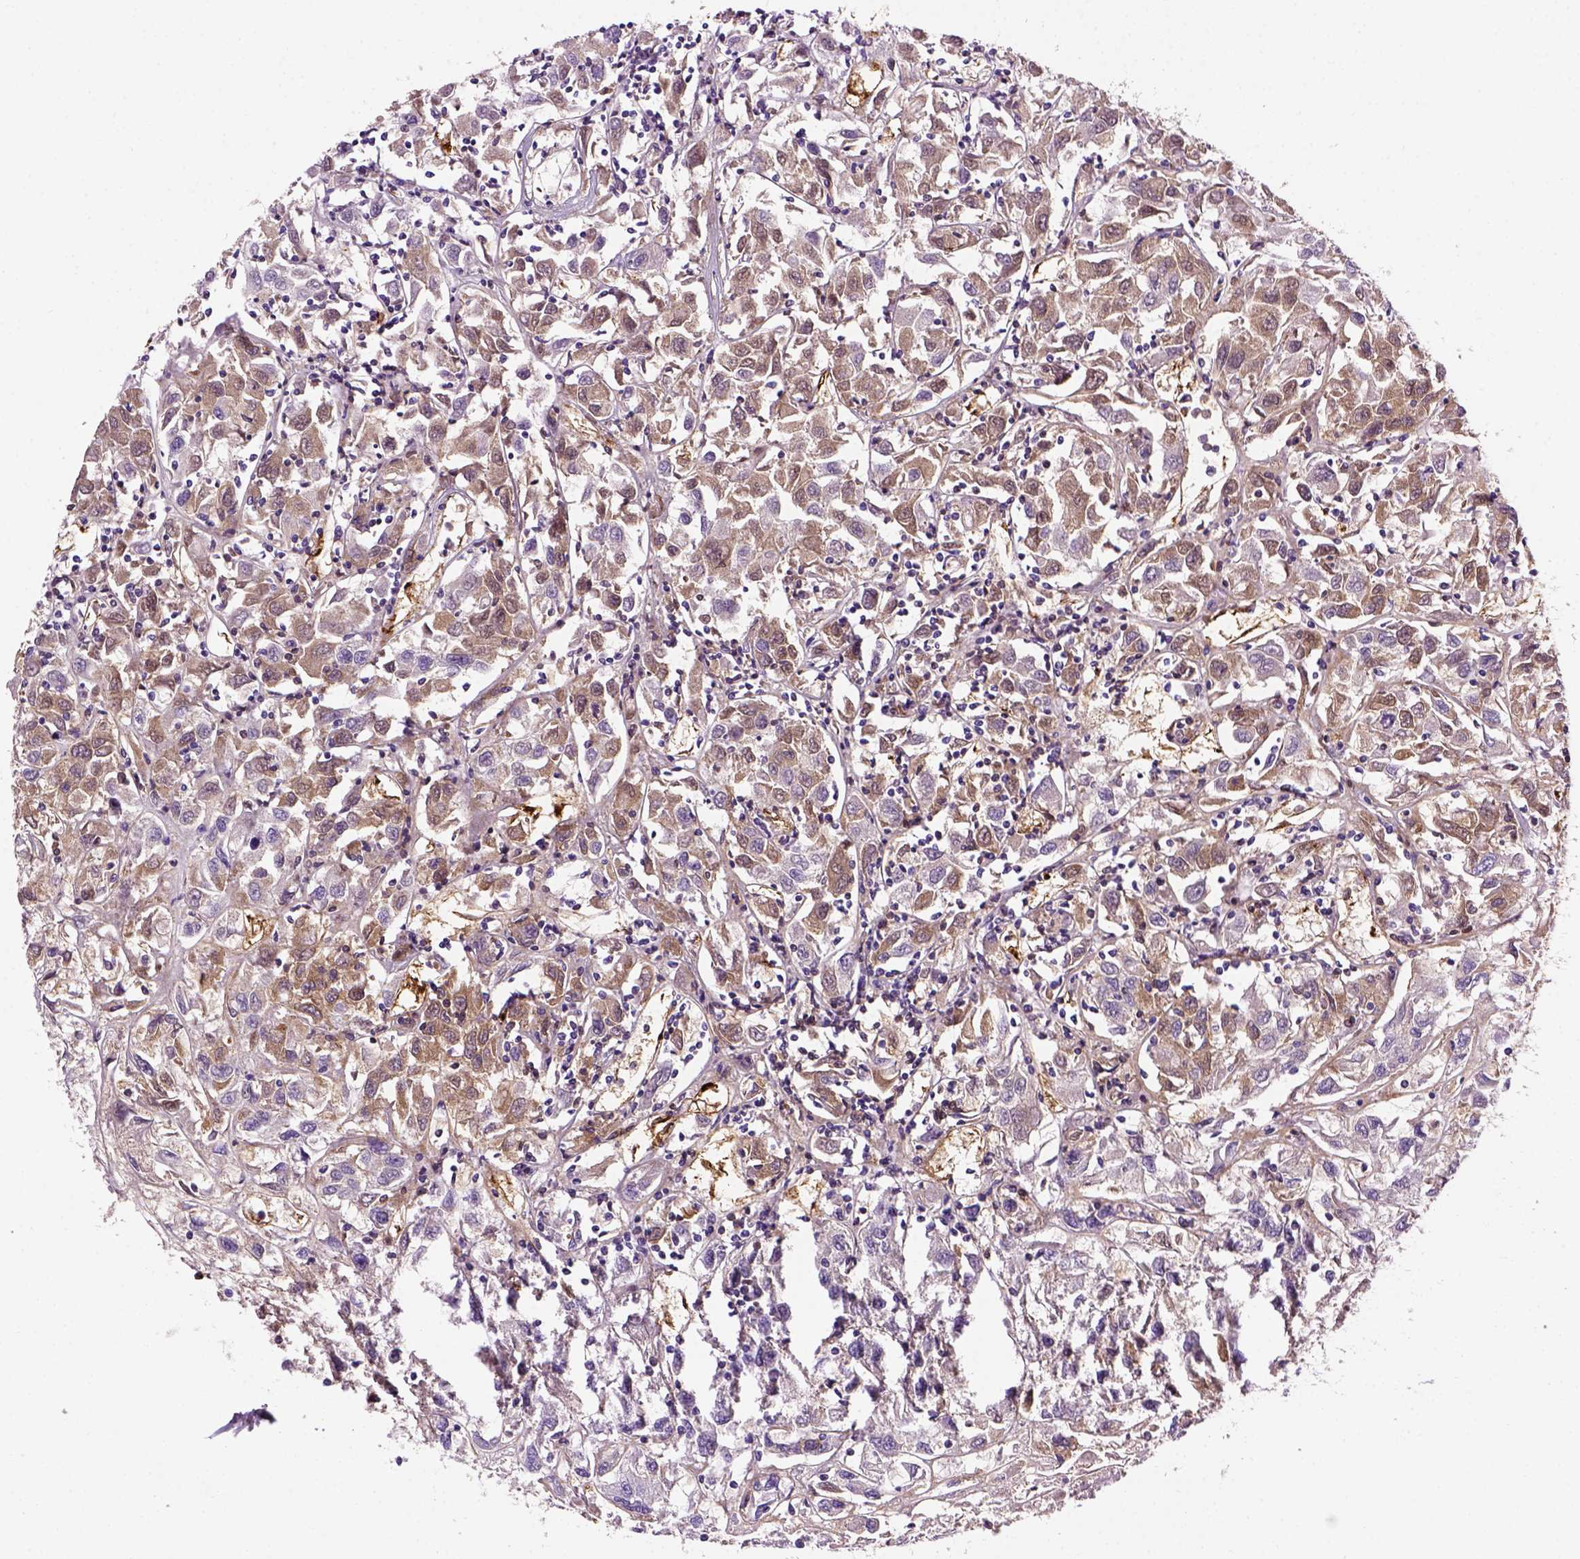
{"staining": {"intensity": "negative", "quantity": "none", "location": "none"}, "tissue": "renal cancer", "cell_type": "Tumor cells", "image_type": "cancer", "snomed": [{"axis": "morphology", "description": "Adenocarcinoma, NOS"}, {"axis": "topography", "description": "Kidney"}], "caption": "An immunohistochemistry (IHC) photomicrograph of renal cancer is shown. There is no staining in tumor cells of renal cancer. Brightfield microscopy of IHC stained with DAB (3,3'-diaminobenzidine) (brown) and hematoxylin (blue), captured at high magnification.", "gene": "VWF", "patient": {"sex": "female", "age": 76}}